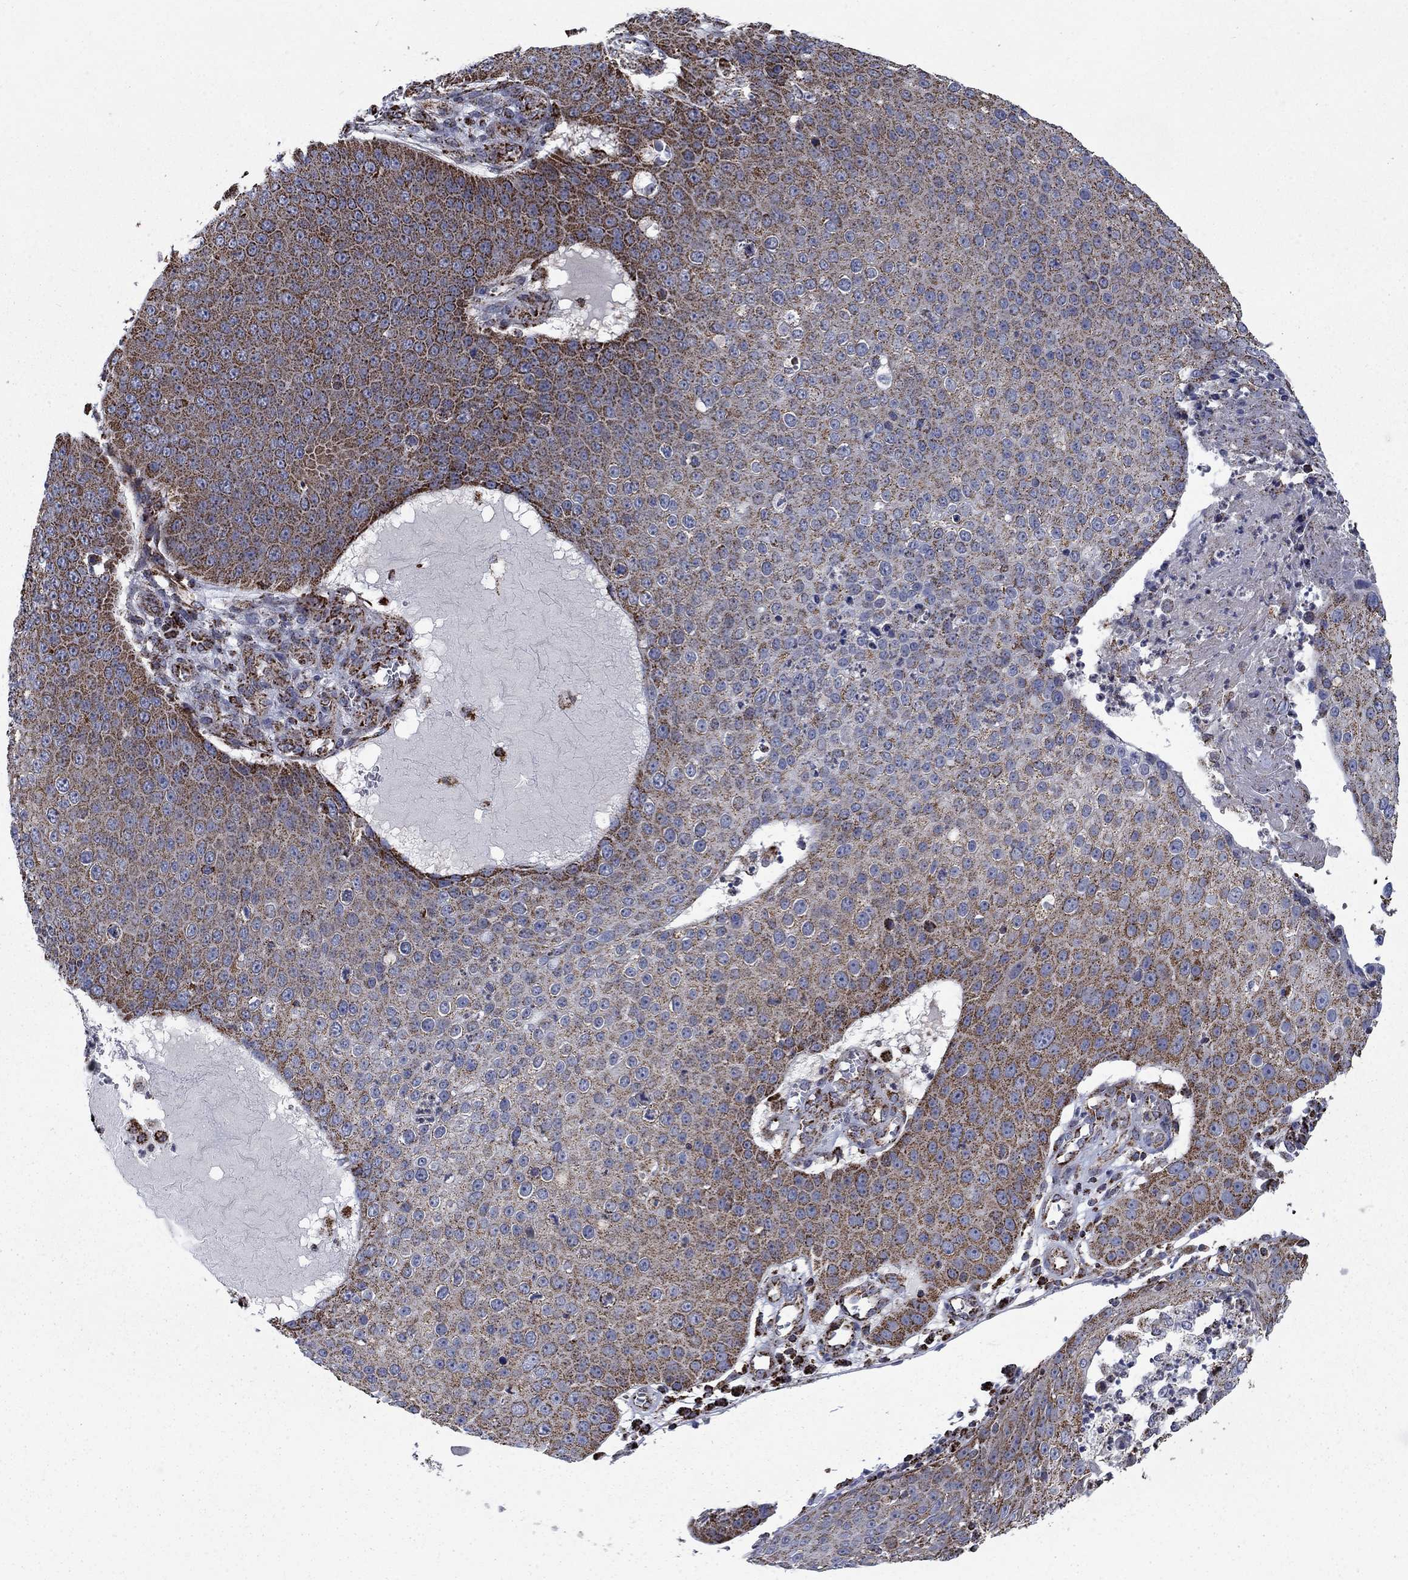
{"staining": {"intensity": "strong", "quantity": "25%-75%", "location": "cytoplasmic/membranous"}, "tissue": "skin cancer", "cell_type": "Tumor cells", "image_type": "cancer", "snomed": [{"axis": "morphology", "description": "Squamous cell carcinoma, NOS"}, {"axis": "topography", "description": "Skin"}], "caption": "DAB immunohistochemical staining of skin squamous cell carcinoma demonstrates strong cytoplasmic/membranous protein expression in about 25%-75% of tumor cells.", "gene": "MOAP1", "patient": {"sex": "male", "age": 71}}